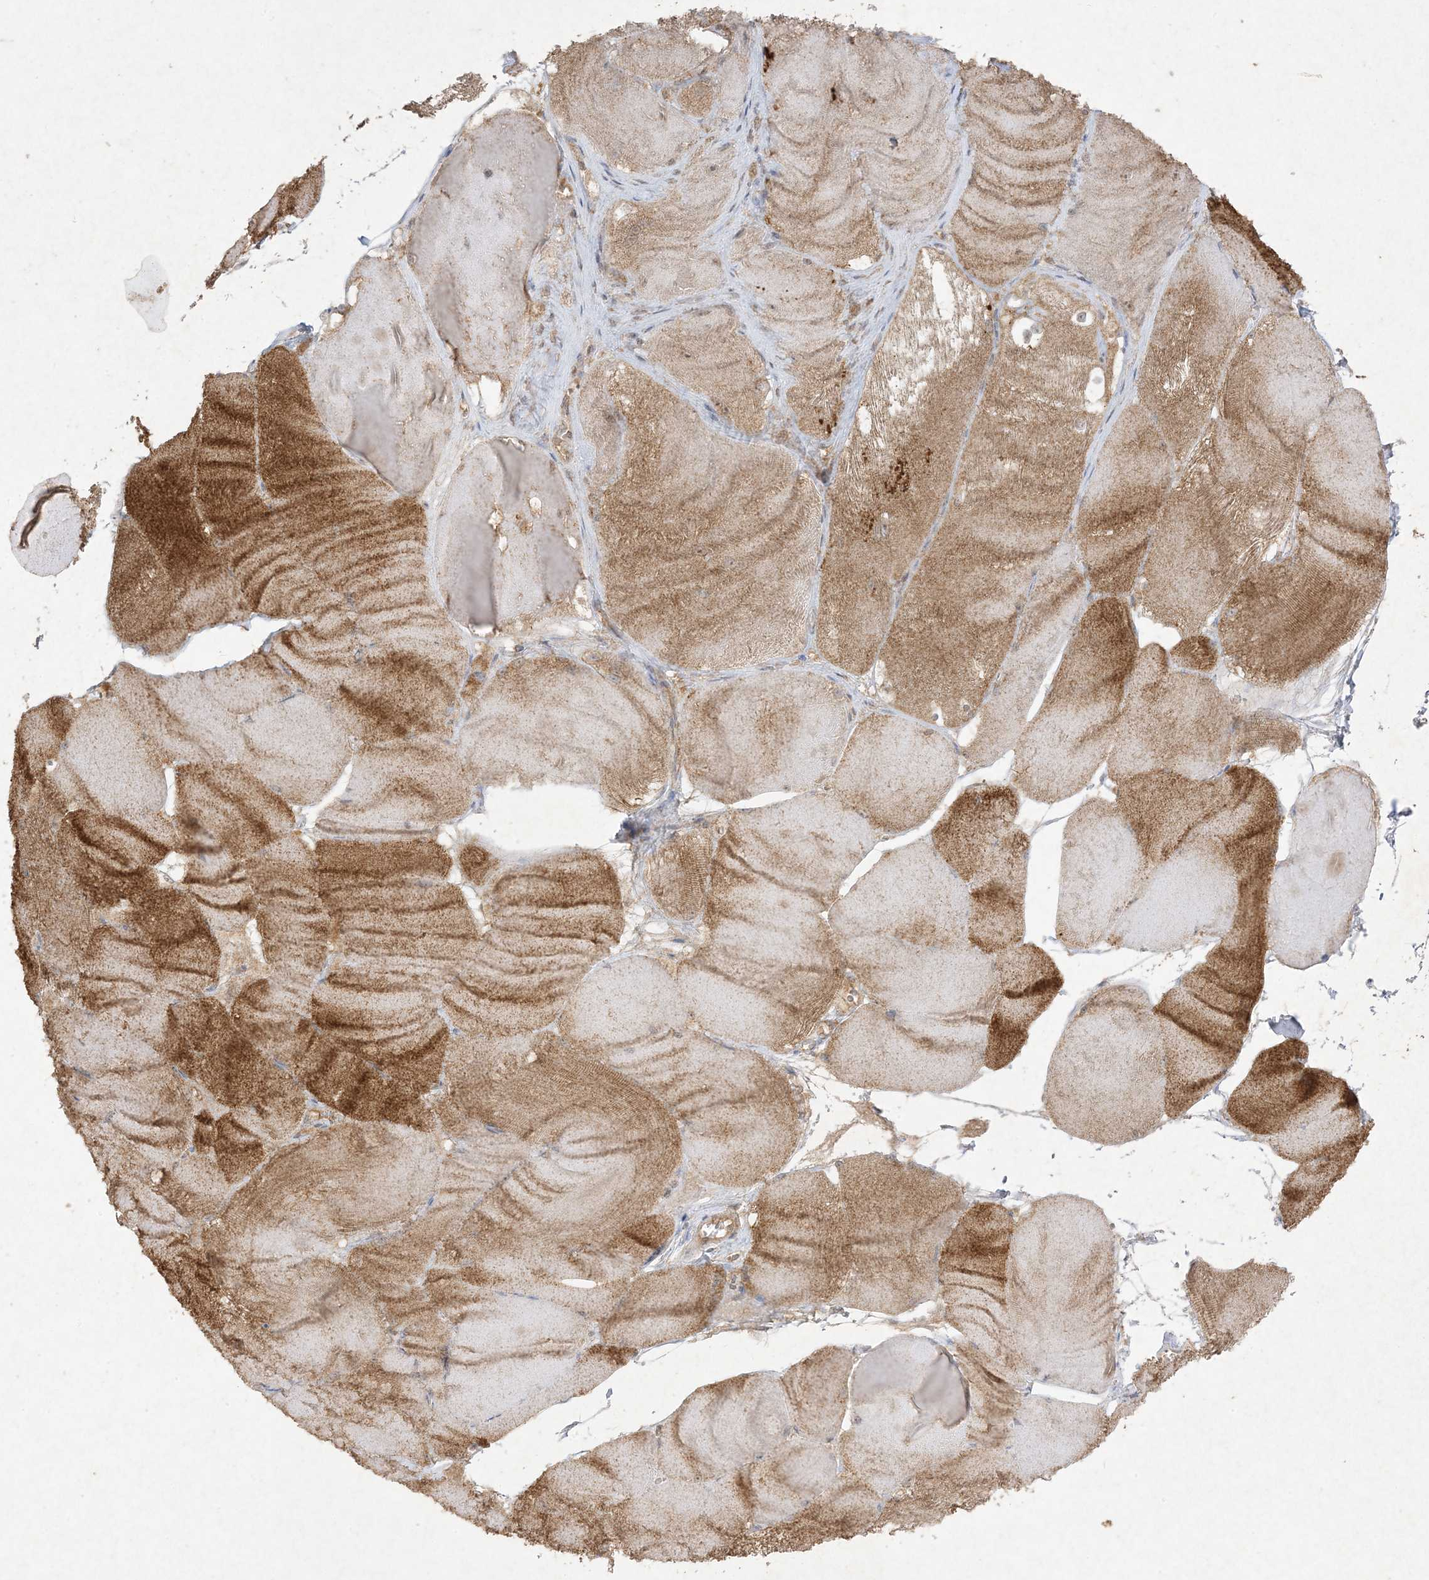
{"staining": {"intensity": "moderate", "quantity": "25%-75%", "location": "cytoplasmic/membranous"}, "tissue": "skeletal muscle", "cell_type": "Myocytes", "image_type": "normal", "snomed": [{"axis": "morphology", "description": "Normal tissue, NOS"}, {"axis": "morphology", "description": "Basal cell carcinoma"}, {"axis": "topography", "description": "Skeletal muscle"}], "caption": "Unremarkable skeletal muscle displays moderate cytoplasmic/membranous expression in about 25%-75% of myocytes, visualized by immunohistochemistry. Using DAB (3,3'-diaminobenzidine) (brown) and hematoxylin (blue) stains, captured at high magnification using brightfield microscopy.", "gene": "UBE2C", "patient": {"sex": "female", "age": 64}}